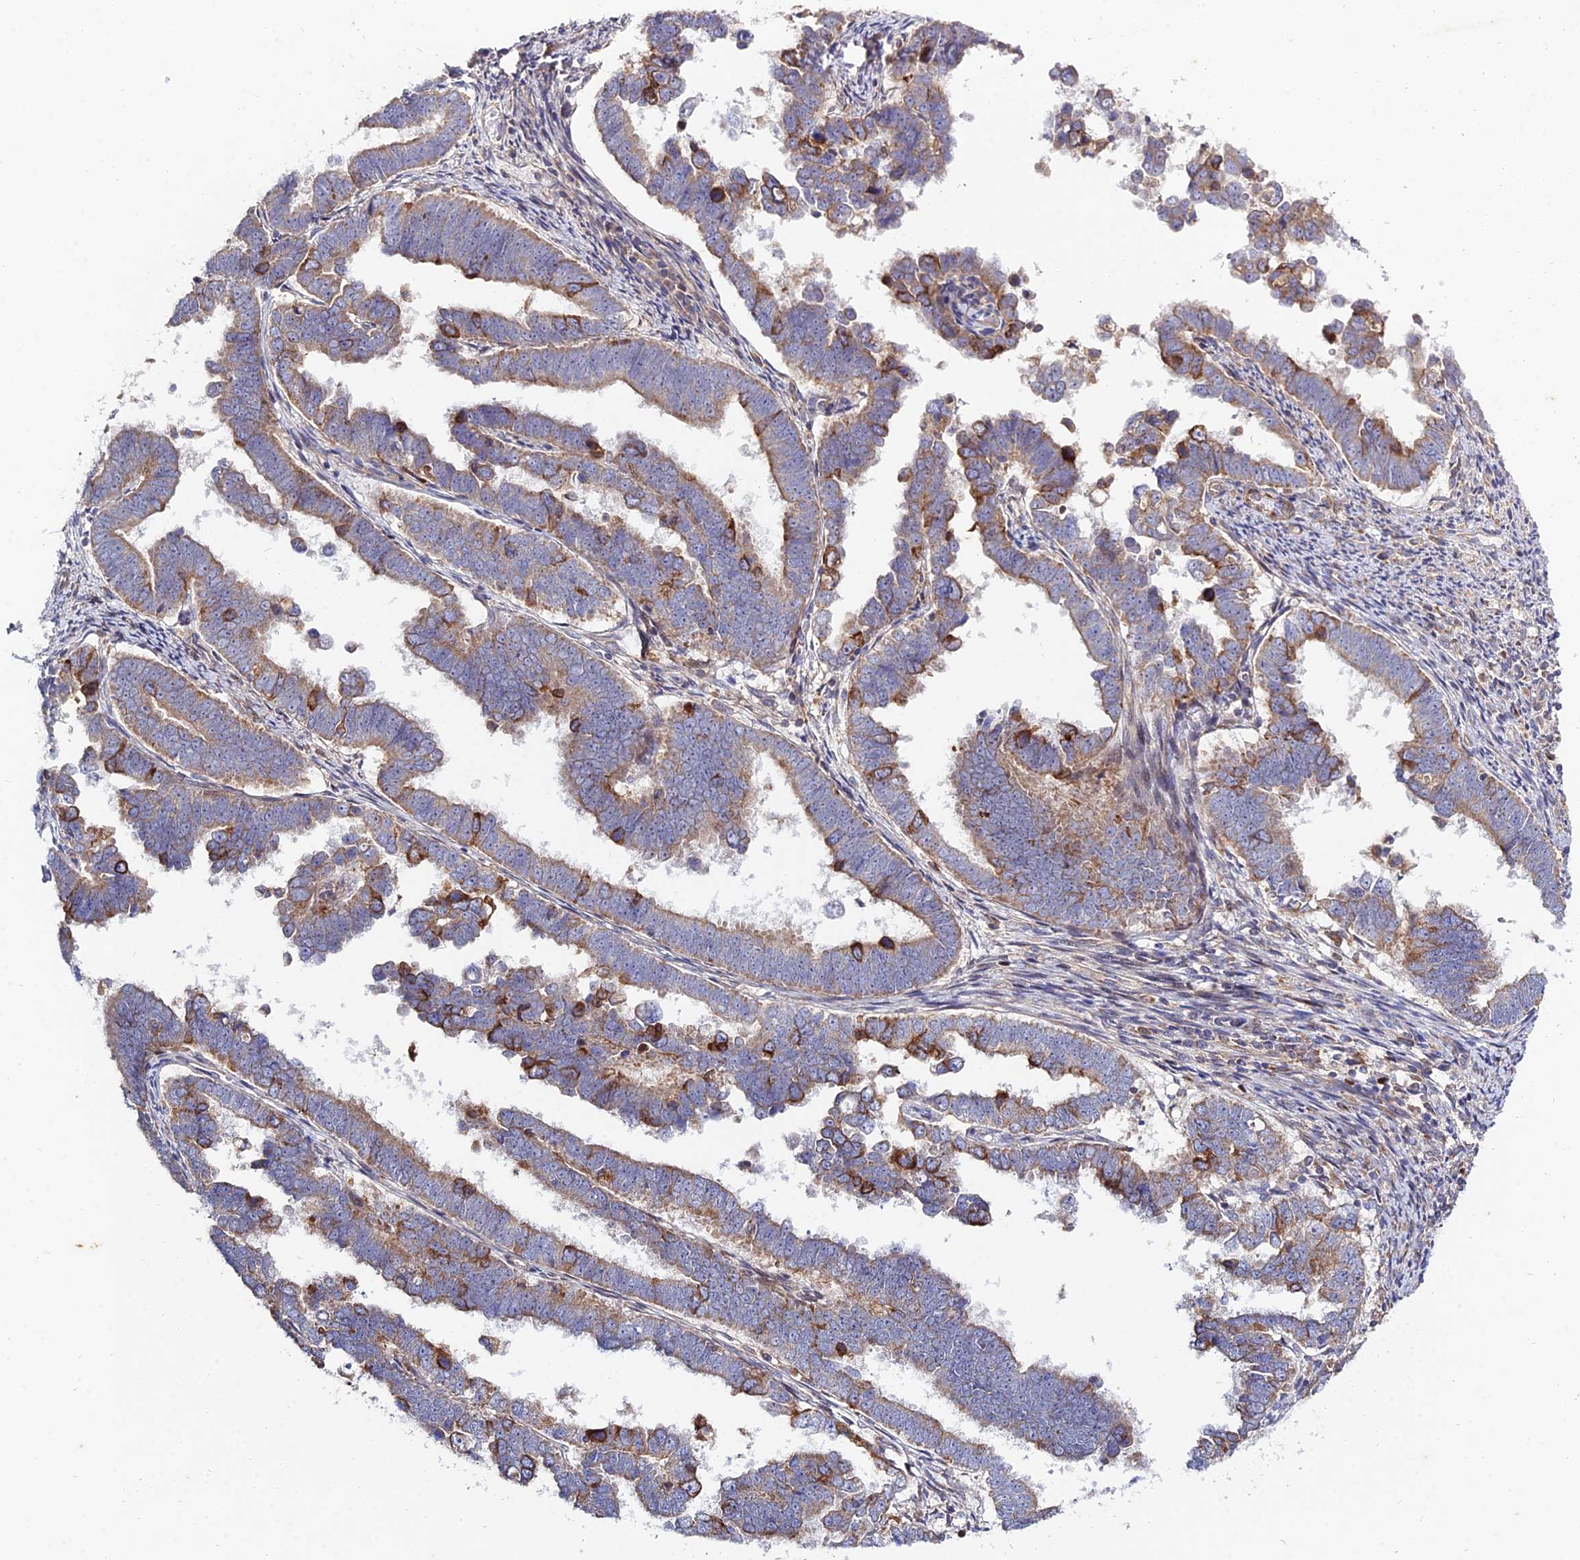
{"staining": {"intensity": "moderate", "quantity": ">75%", "location": "cytoplasmic/membranous"}, "tissue": "endometrial cancer", "cell_type": "Tumor cells", "image_type": "cancer", "snomed": [{"axis": "morphology", "description": "Adenocarcinoma, NOS"}, {"axis": "topography", "description": "Endometrium"}], "caption": "Protein analysis of endometrial adenocarcinoma tissue demonstrates moderate cytoplasmic/membranous positivity in approximately >75% of tumor cells. (DAB = brown stain, brightfield microscopy at high magnification).", "gene": "ARL6IP1", "patient": {"sex": "female", "age": 75}}